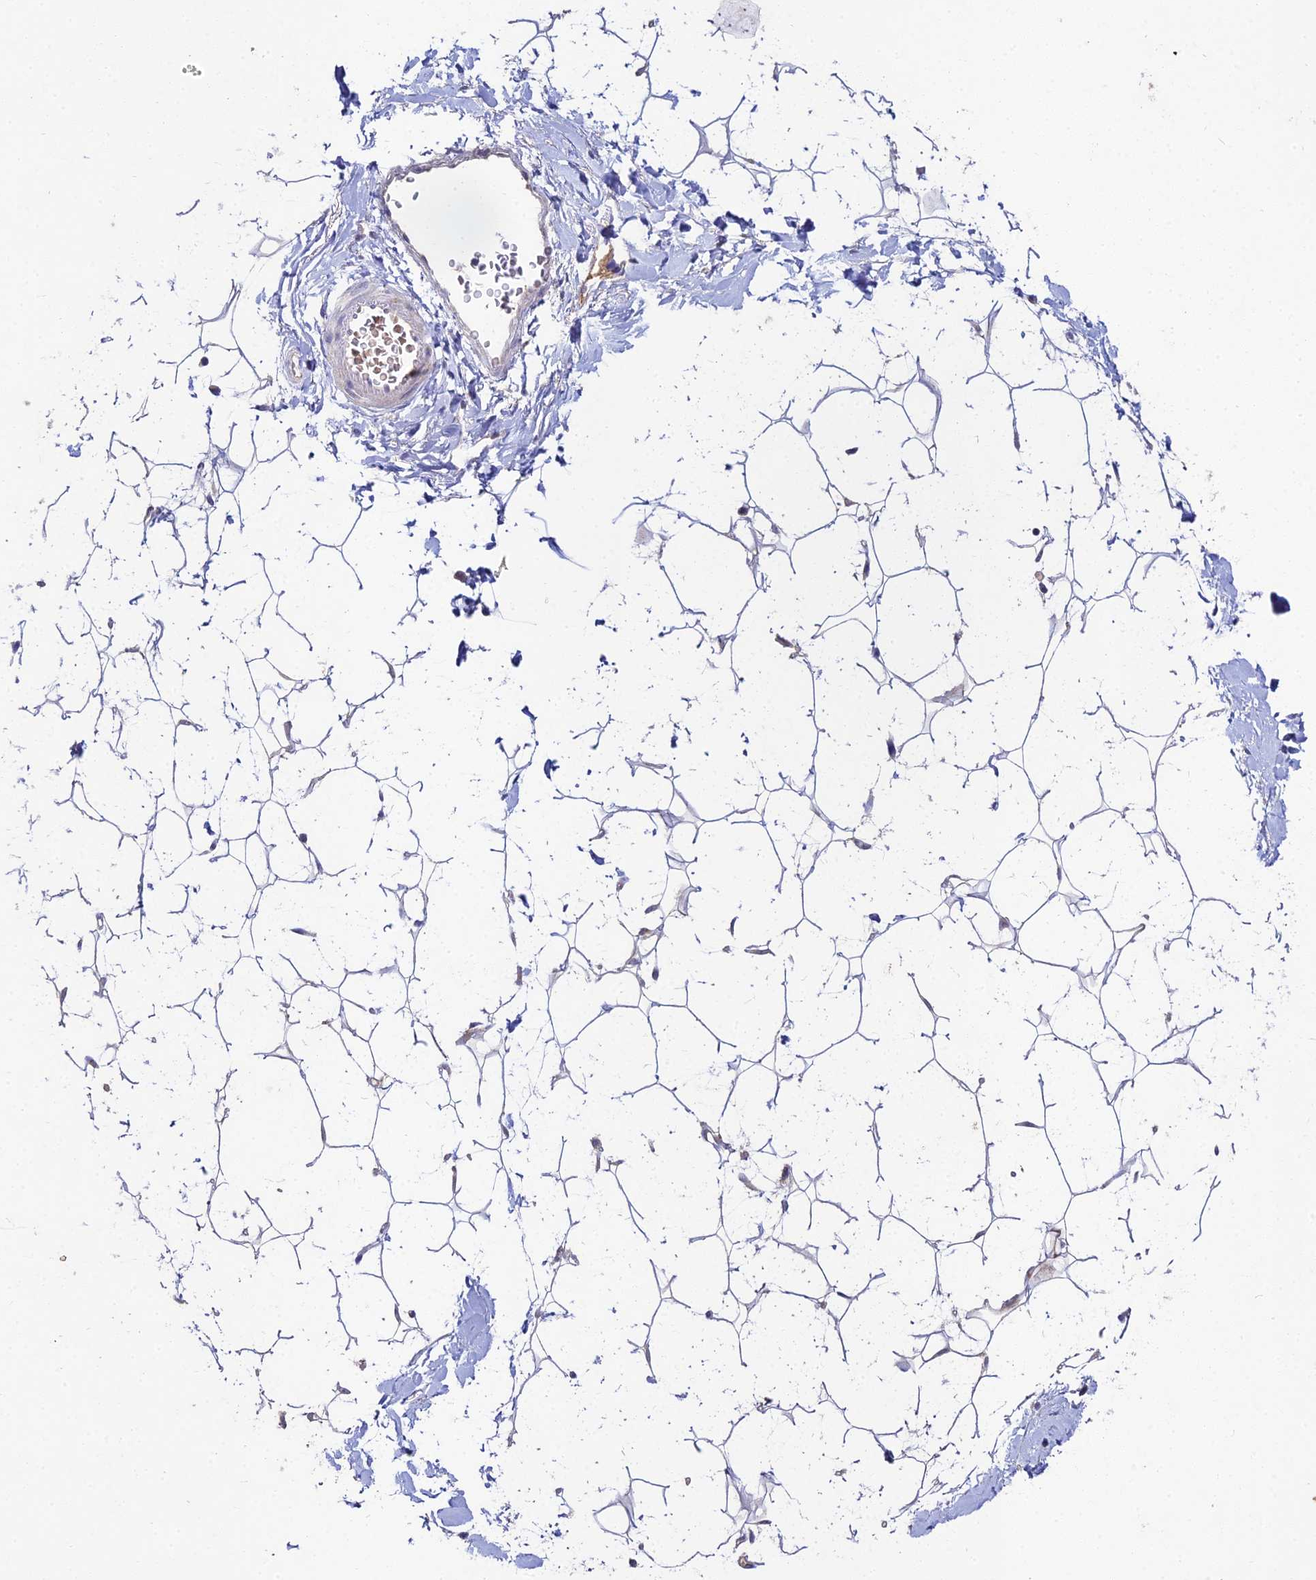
{"staining": {"intensity": "weak", "quantity": ">75%", "location": "cytoplasmic/membranous"}, "tissue": "adipose tissue", "cell_type": "Adipocytes", "image_type": "normal", "snomed": [{"axis": "morphology", "description": "Normal tissue, NOS"}, {"axis": "topography", "description": "Breast"}], "caption": "Immunohistochemical staining of unremarkable adipose tissue shows low levels of weak cytoplasmic/membranous staining in approximately >75% of adipocytes. Nuclei are stained in blue.", "gene": "WDR43", "patient": {"sex": "female", "age": 26}}